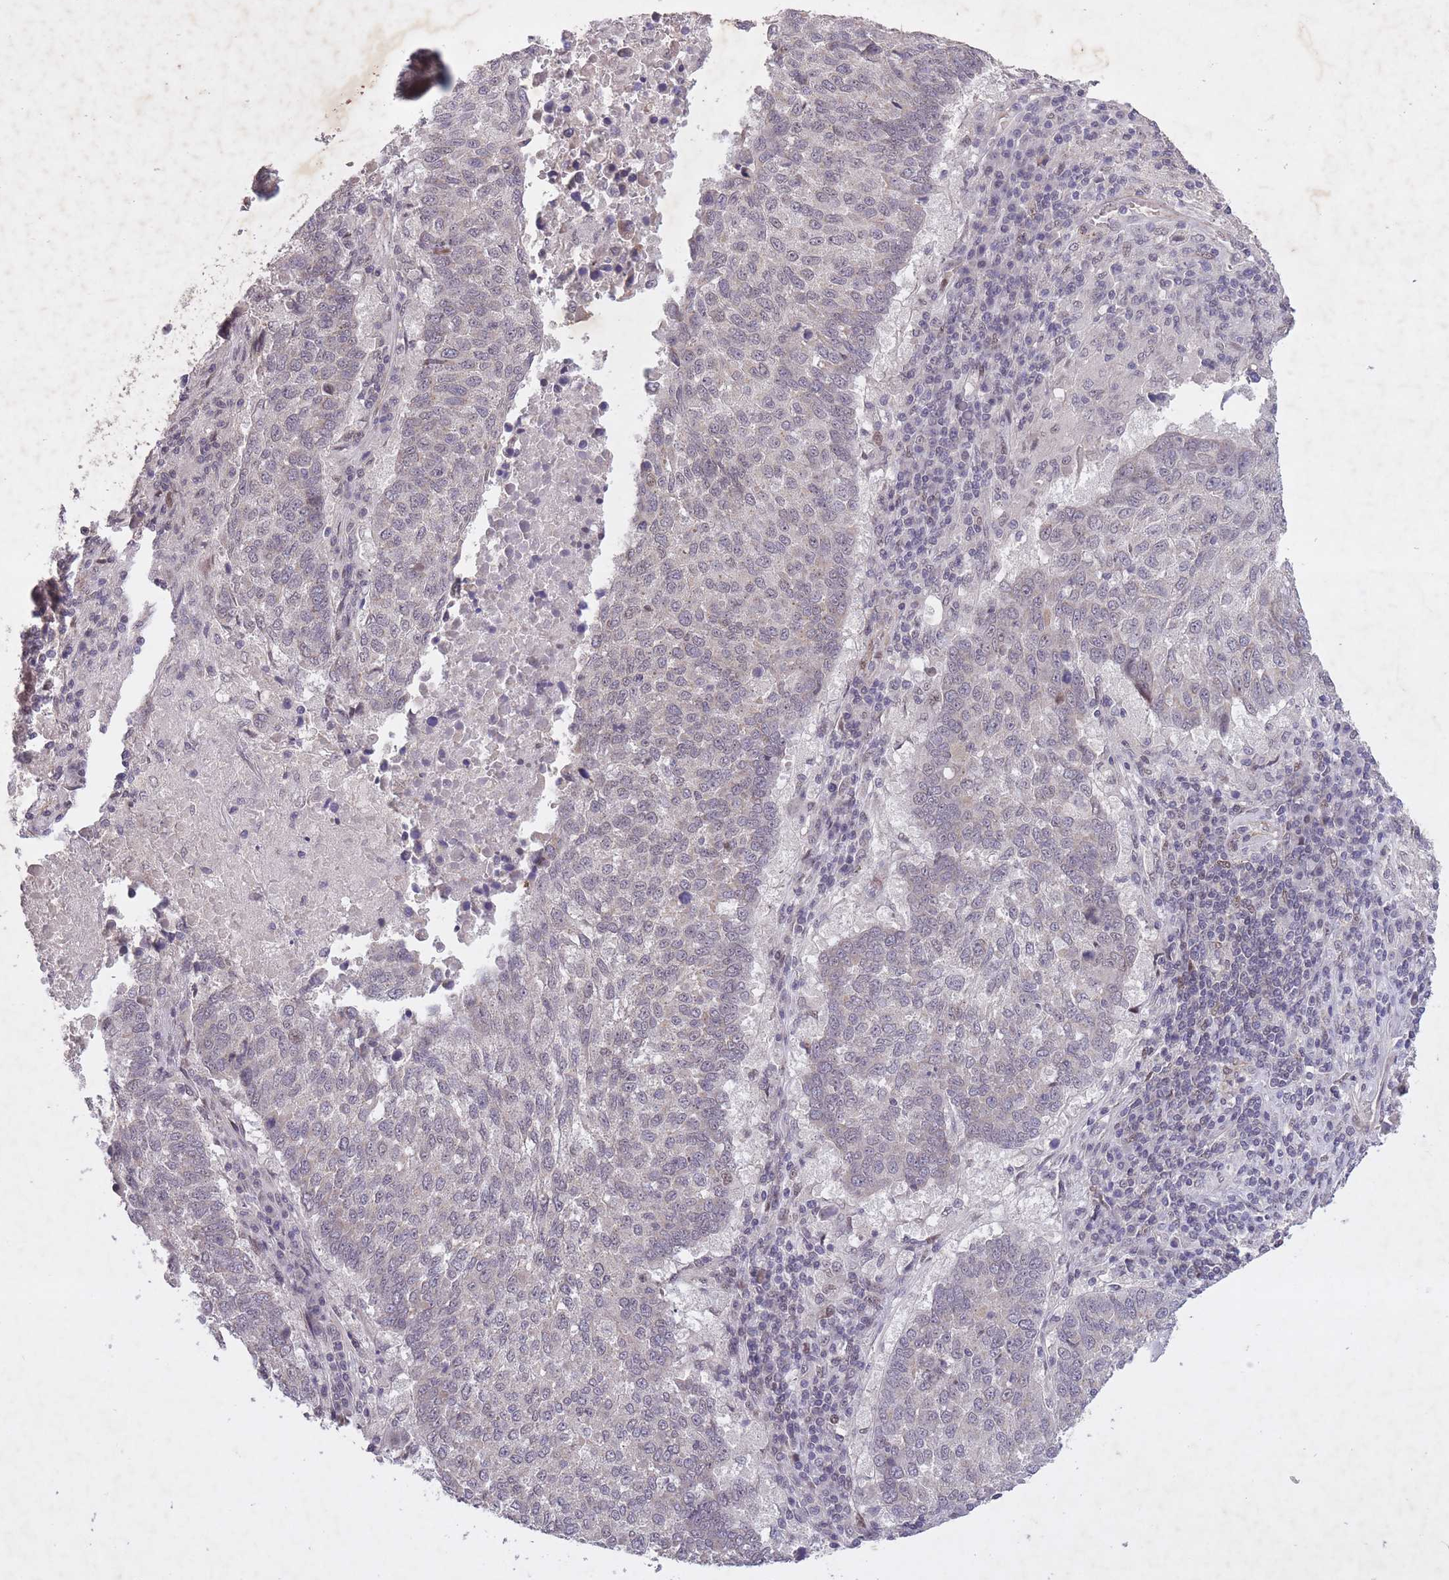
{"staining": {"intensity": "negative", "quantity": "none", "location": "none"}, "tissue": "lung cancer", "cell_type": "Tumor cells", "image_type": "cancer", "snomed": [{"axis": "morphology", "description": "Squamous cell carcinoma, NOS"}, {"axis": "topography", "description": "Lung"}], "caption": "Tumor cells are negative for protein expression in human lung cancer.", "gene": "CBX6", "patient": {"sex": "male", "age": 73}}